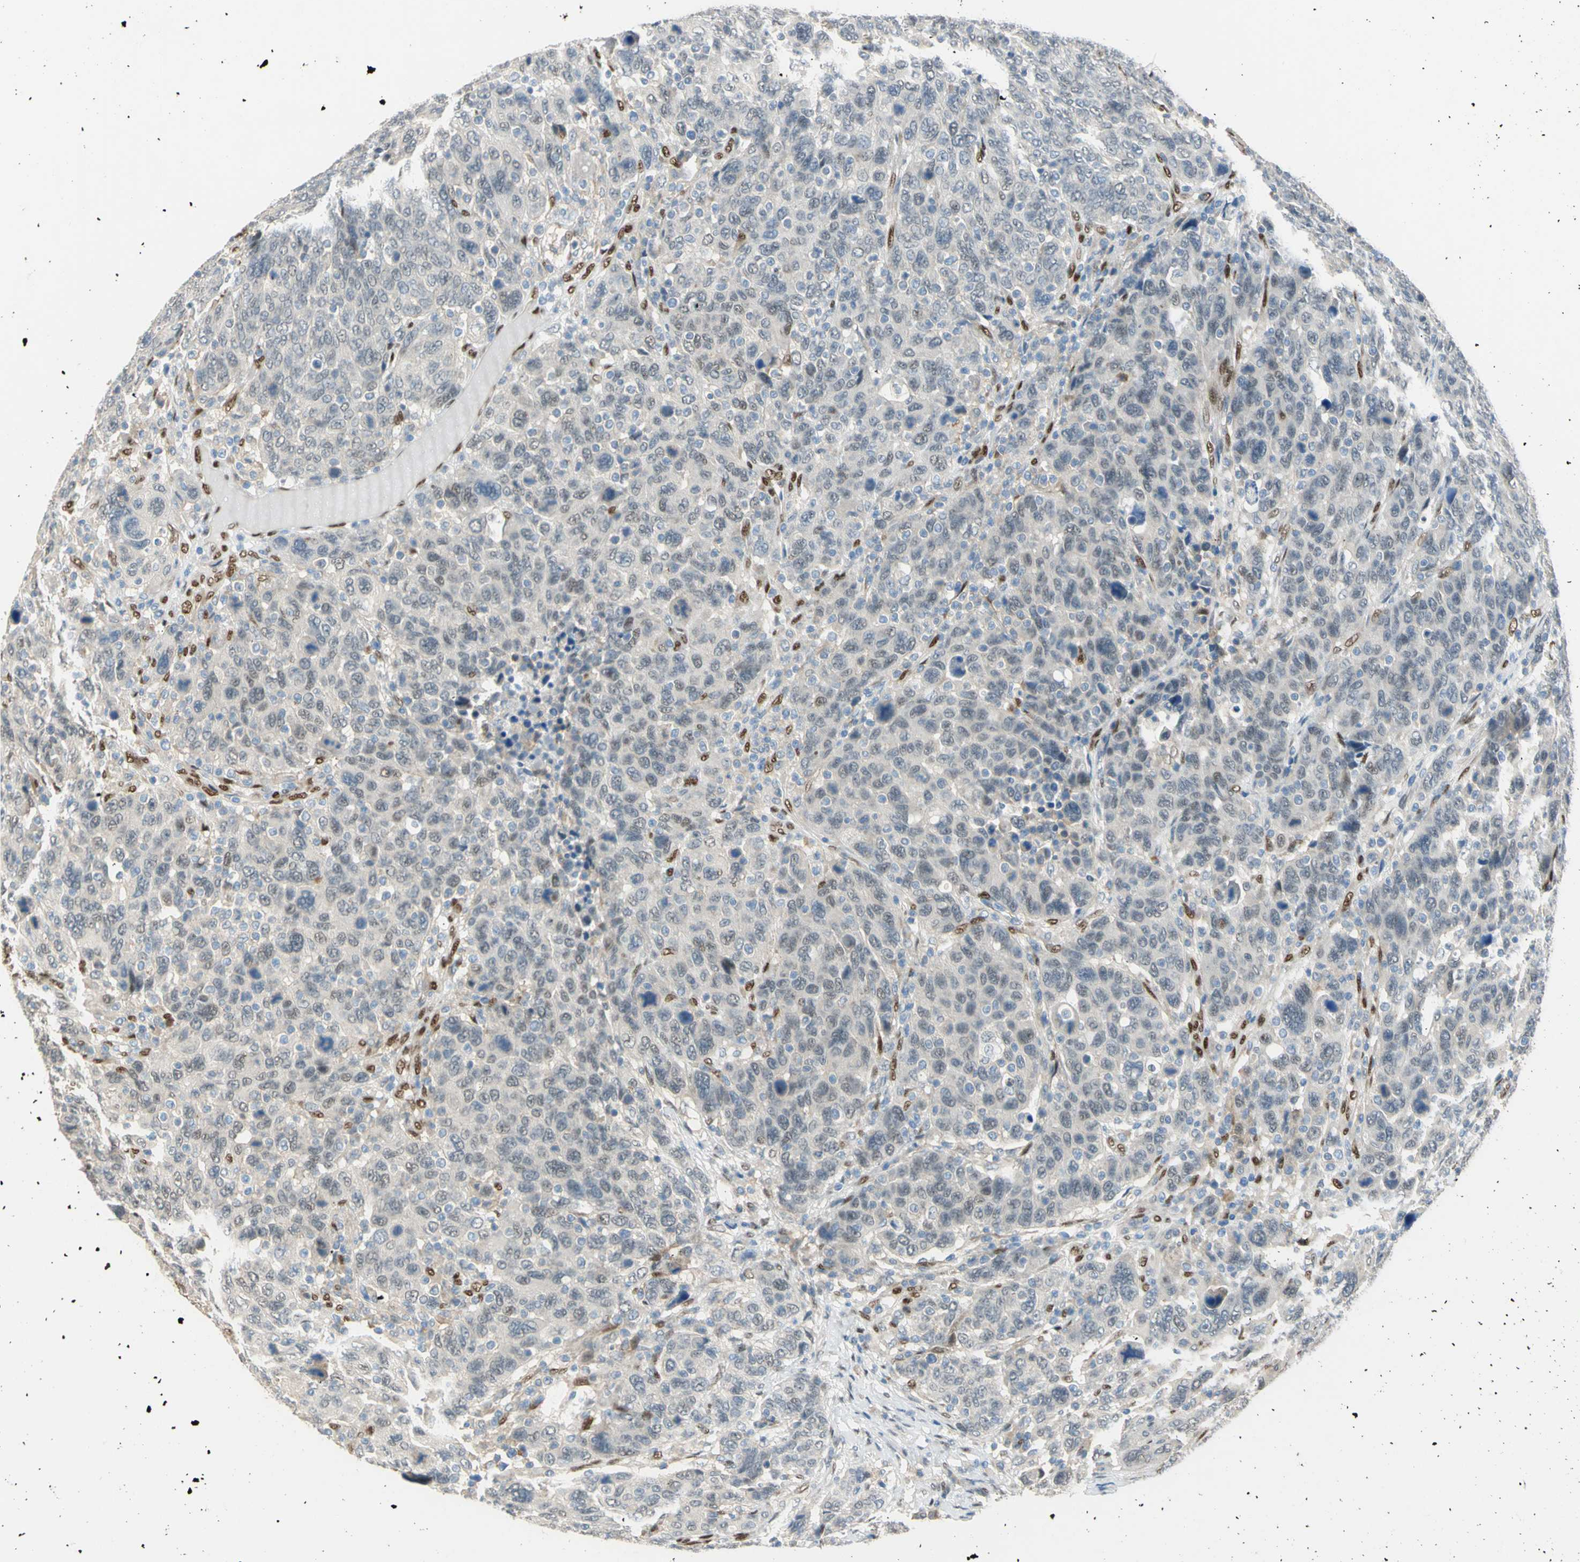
{"staining": {"intensity": "weak", "quantity": "<25%", "location": "cytoplasmic/membranous,nuclear"}, "tissue": "breast cancer", "cell_type": "Tumor cells", "image_type": "cancer", "snomed": [{"axis": "morphology", "description": "Duct carcinoma"}, {"axis": "topography", "description": "Breast"}], "caption": "Immunohistochemical staining of human breast cancer (intraductal carcinoma) shows no significant positivity in tumor cells.", "gene": "RBFOX2", "patient": {"sex": "female", "age": 37}}